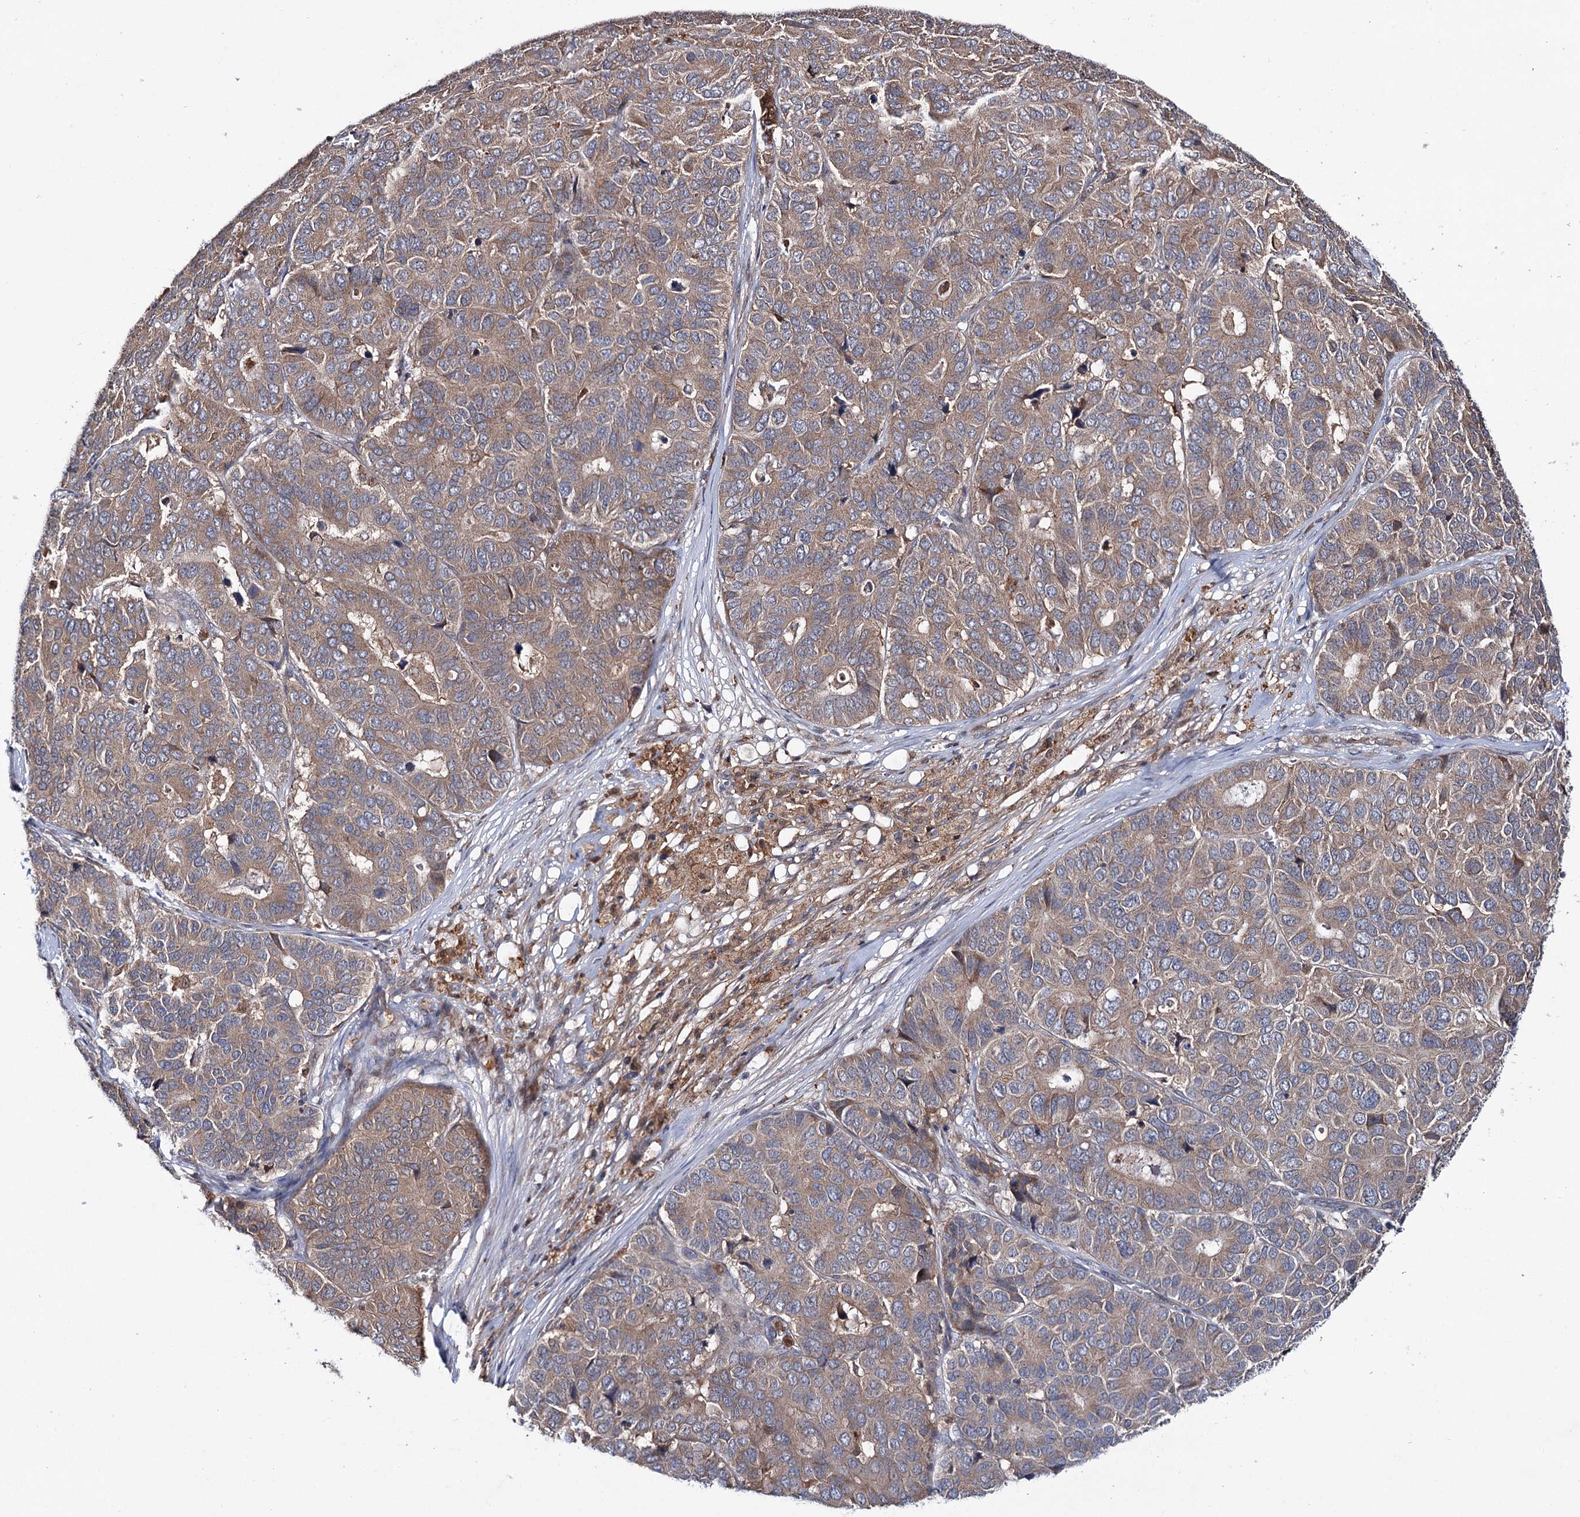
{"staining": {"intensity": "weak", "quantity": ">75%", "location": "cytoplasmic/membranous"}, "tissue": "pancreatic cancer", "cell_type": "Tumor cells", "image_type": "cancer", "snomed": [{"axis": "morphology", "description": "Adenocarcinoma, NOS"}, {"axis": "topography", "description": "Pancreas"}], "caption": "Pancreatic cancer (adenocarcinoma) tissue shows weak cytoplasmic/membranous positivity in approximately >75% of tumor cells The protein of interest is shown in brown color, while the nuclei are stained blue.", "gene": "PTPN3", "patient": {"sex": "male", "age": 50}}